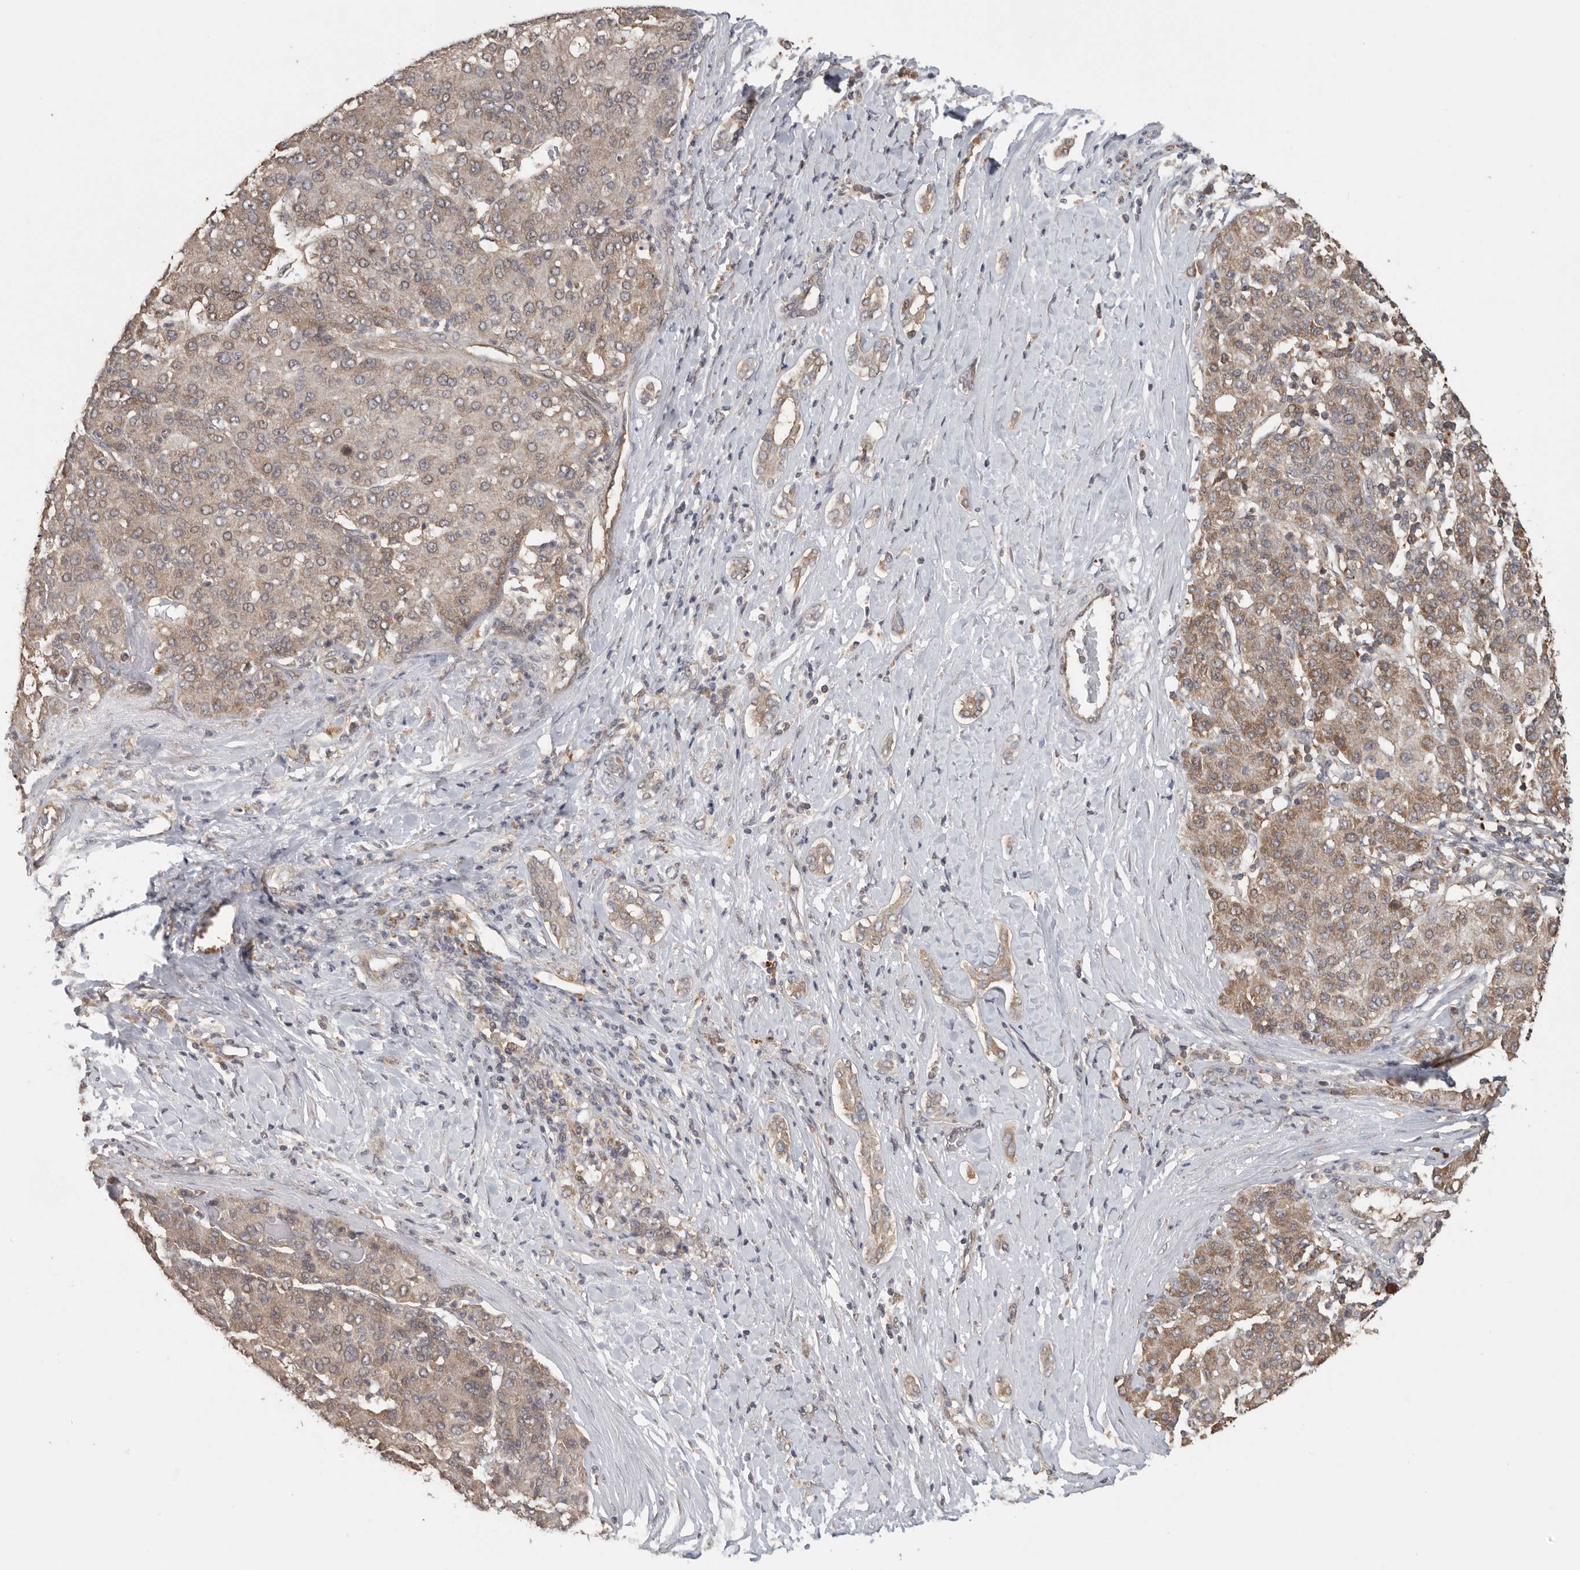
{"staining": {"intensity": "weak", "quantity": ">75%", "location": "cytoplasmic/membranous"}, "tissue": "liver cancer", "cell_type": "Tumor cells", "image_type": "cancer", "snomed": [{"axis": "morphology", "description": "Carcinoma, Hepatocellular, NOS"}, {"axis": "topography", "description": "Liver"}], "caption": "Liver cancer (hepatocellular carcinoma) stained for a protein (brown) reveals weak cytoplasmic/membranous positive positivity in about >75% of tumor cells.", "gene": "CCT8", "patient": {"sex": "male", "age": 65}}